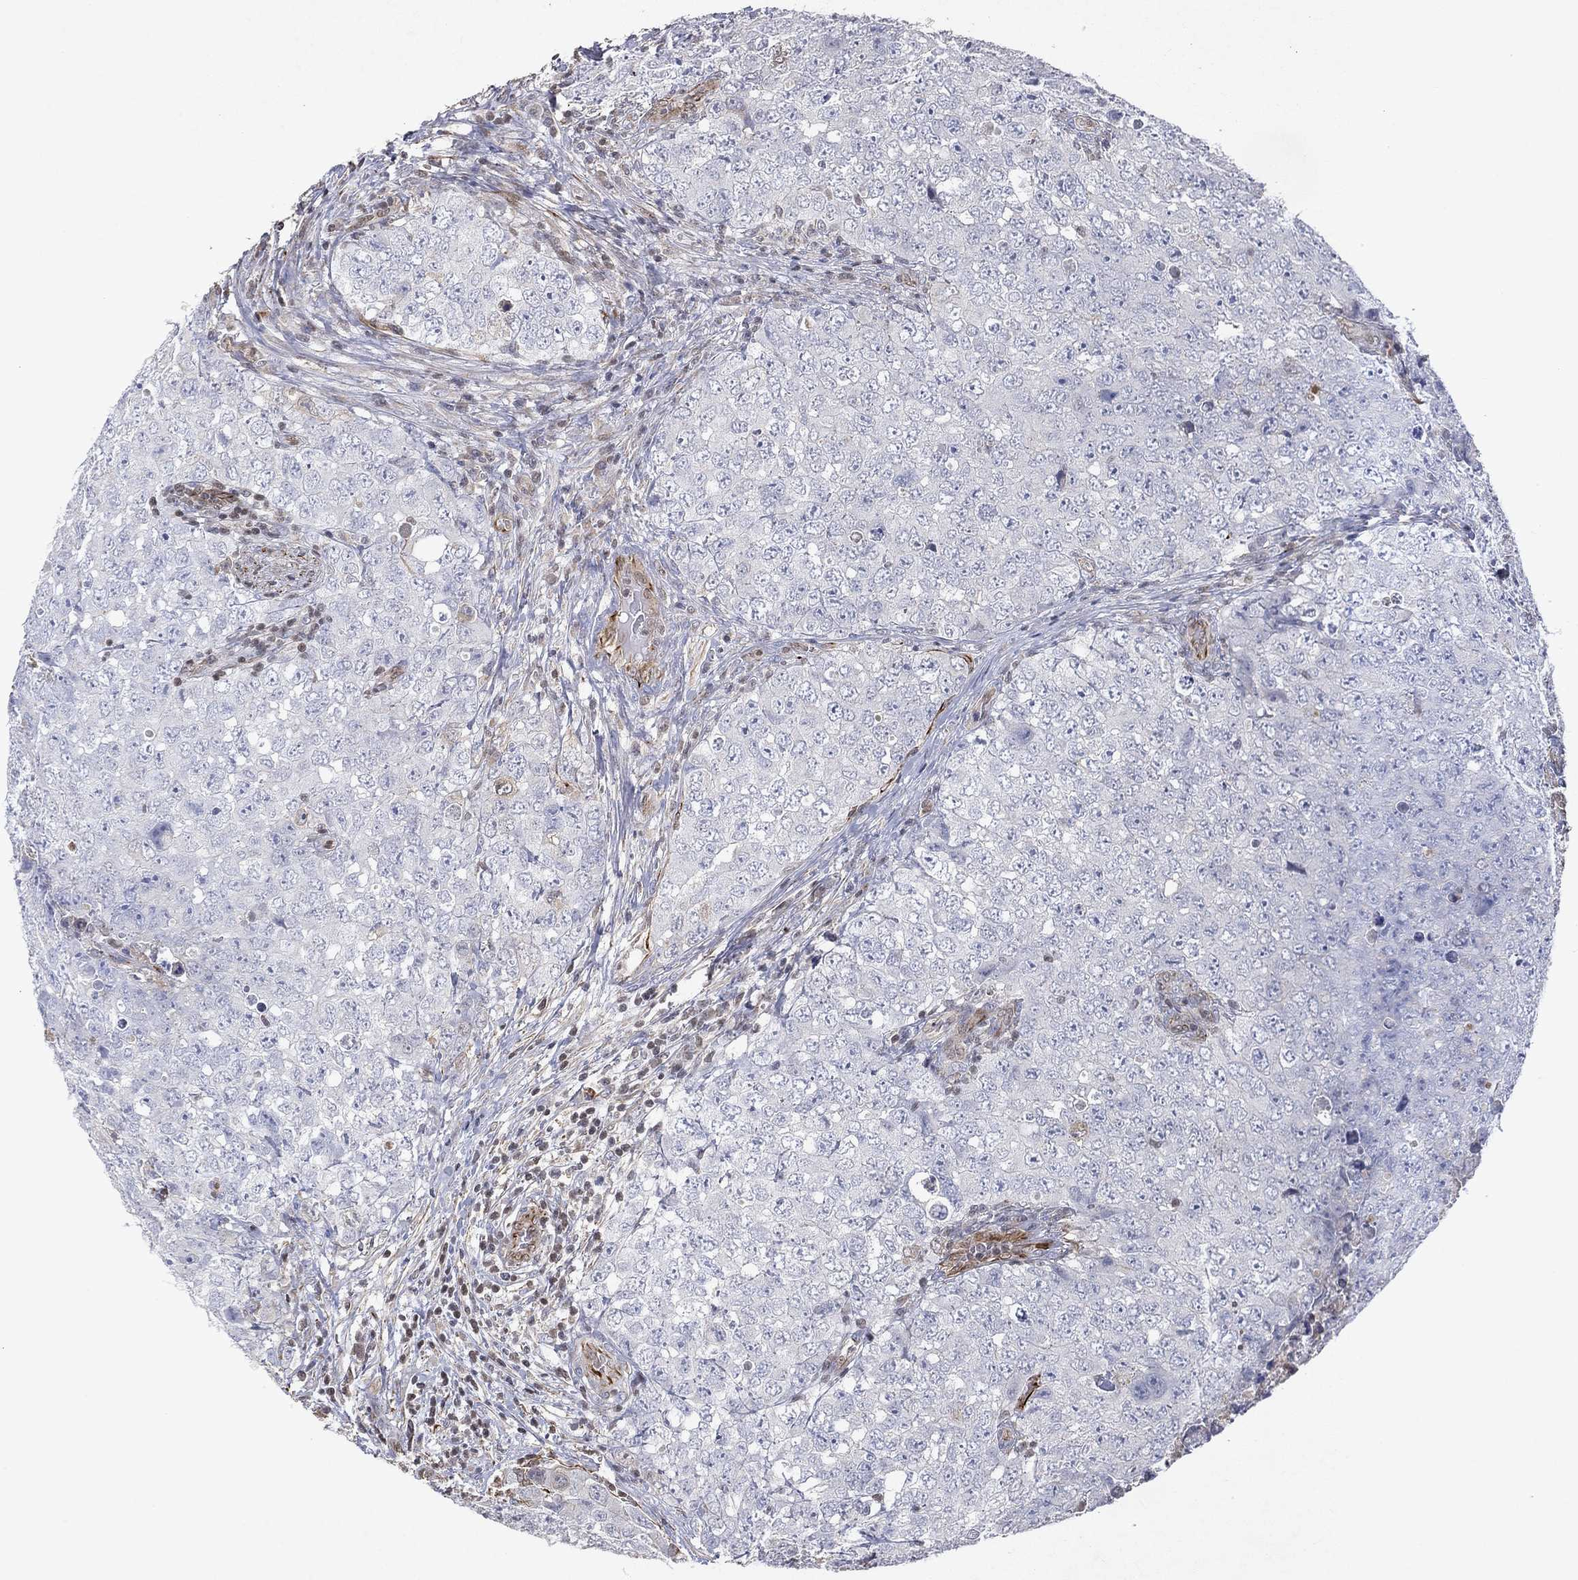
{"staining": {"intensity": "negative", "quantity": "none", "location": "none"}, "tissue": "testis cancer", "cell_type": "Tumor cells", "image_type": "cancer", "snomed": [{"axis": "morphology", "description": "Seminoma, NOS"}, {"axis": "topography", "description": "Testis"}], "caption": "DAB (3,3'-diaminobenzidine) immunohistochemical staining of human testis seminoma exhibits no significant staining in tumor cells.", "gene": "FLI1", "patient": {"sex": "male", "age": 34}}